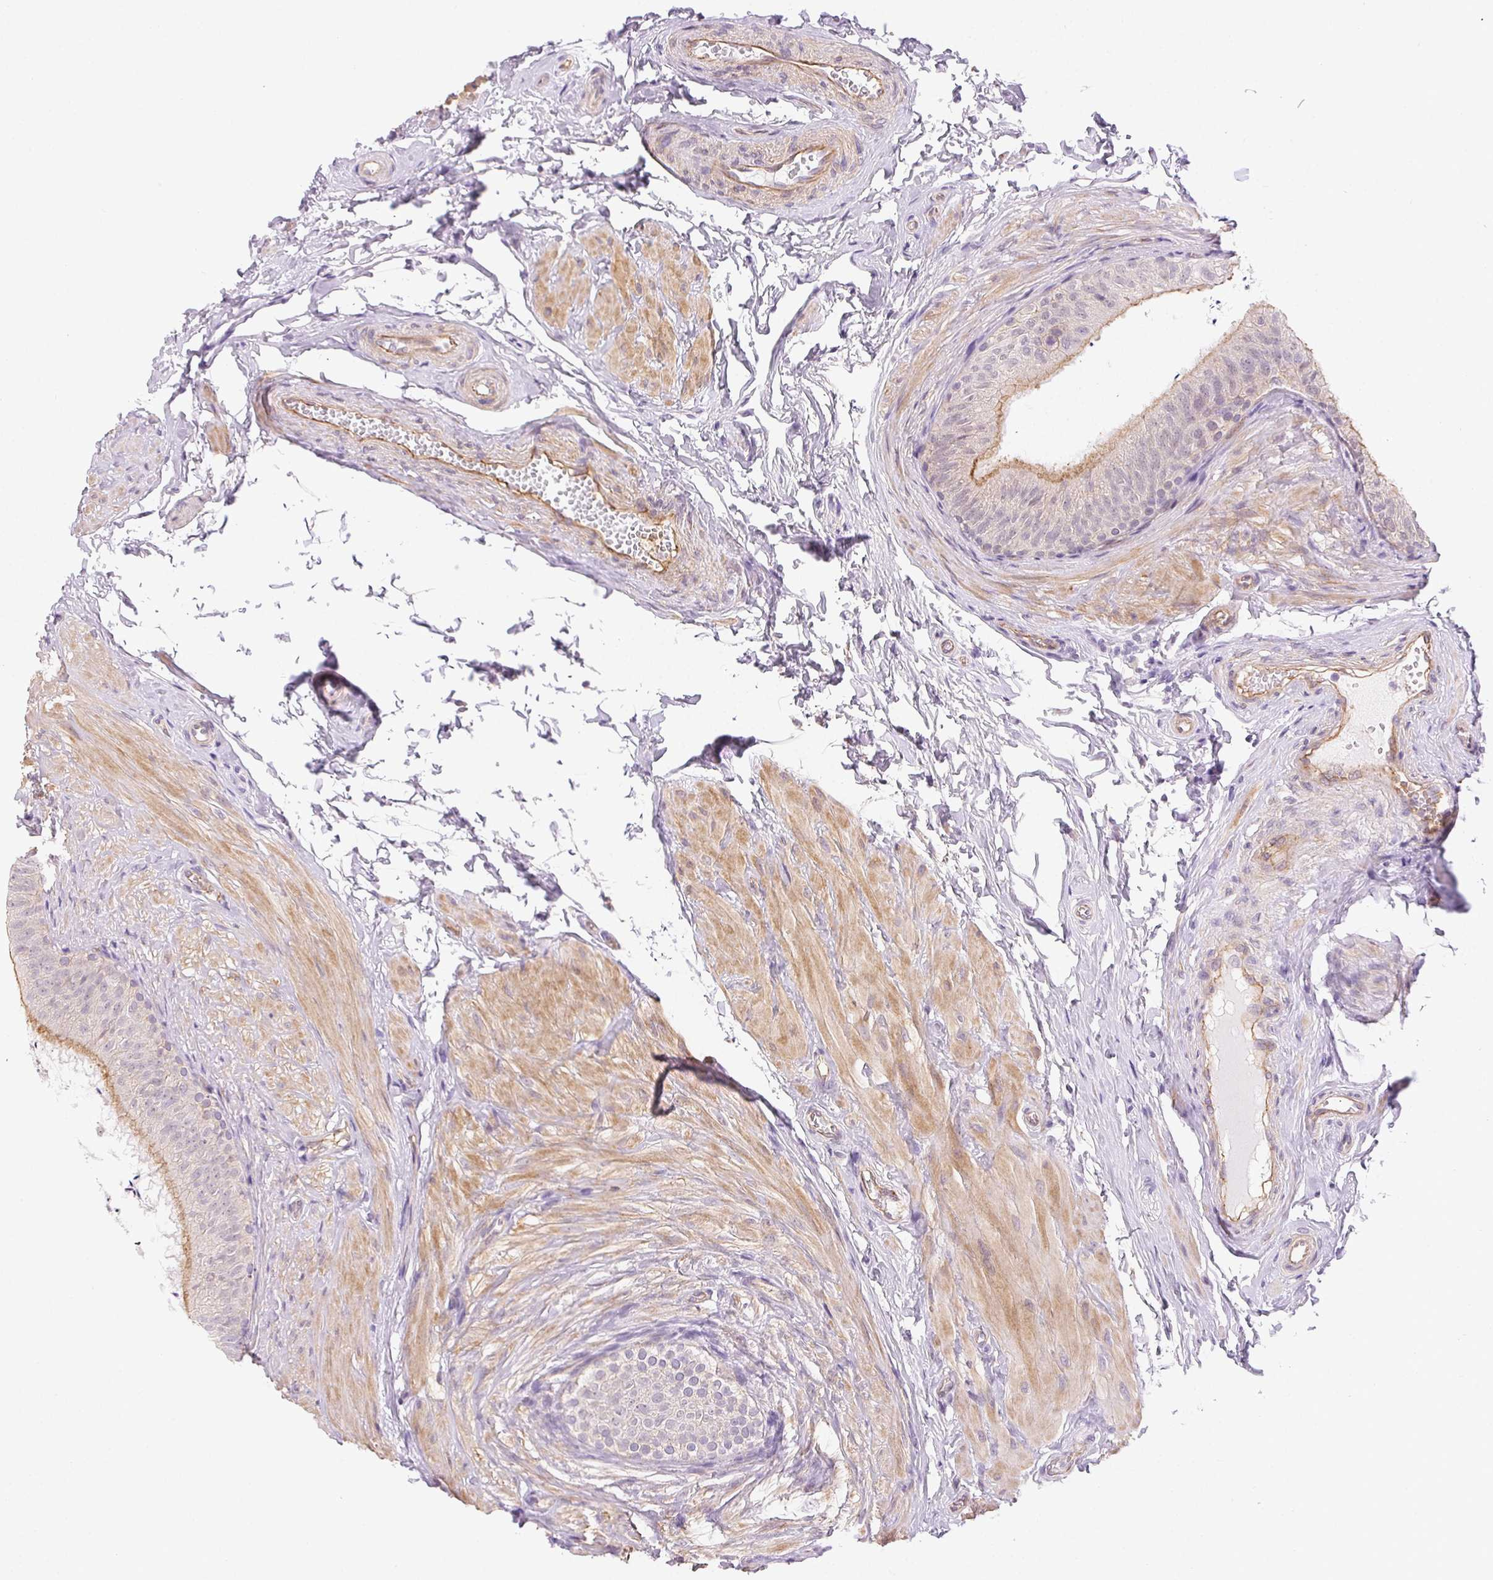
{"staining": {"intensity": "strong", "quantity": "<25%", "location": "cytoplasmic/membranous"}, "tissue": "epididymis", "cell_type": "Glandular cells", "image_type": "normal", "snomed": [{"axis": "morphology", "description": "Normal tissue, NOS"}, {"axis": "topography", "description": "Epididymis, spermatic cord, NOS"}, {"axis": "topography", "description": "Epididymis"}, {"axis": "topography", "description": "Peripheral nerve tissue"}], "caption": "DAB (3,3'-diaminobenzidine) immunohistochemical staining of benign human epididymis displays strong cytoplasmic/membranous protein expression in about <25% of glandular cells.", "gene": "CSN1S1", "patient": {"sex": "male", "age": 29}}